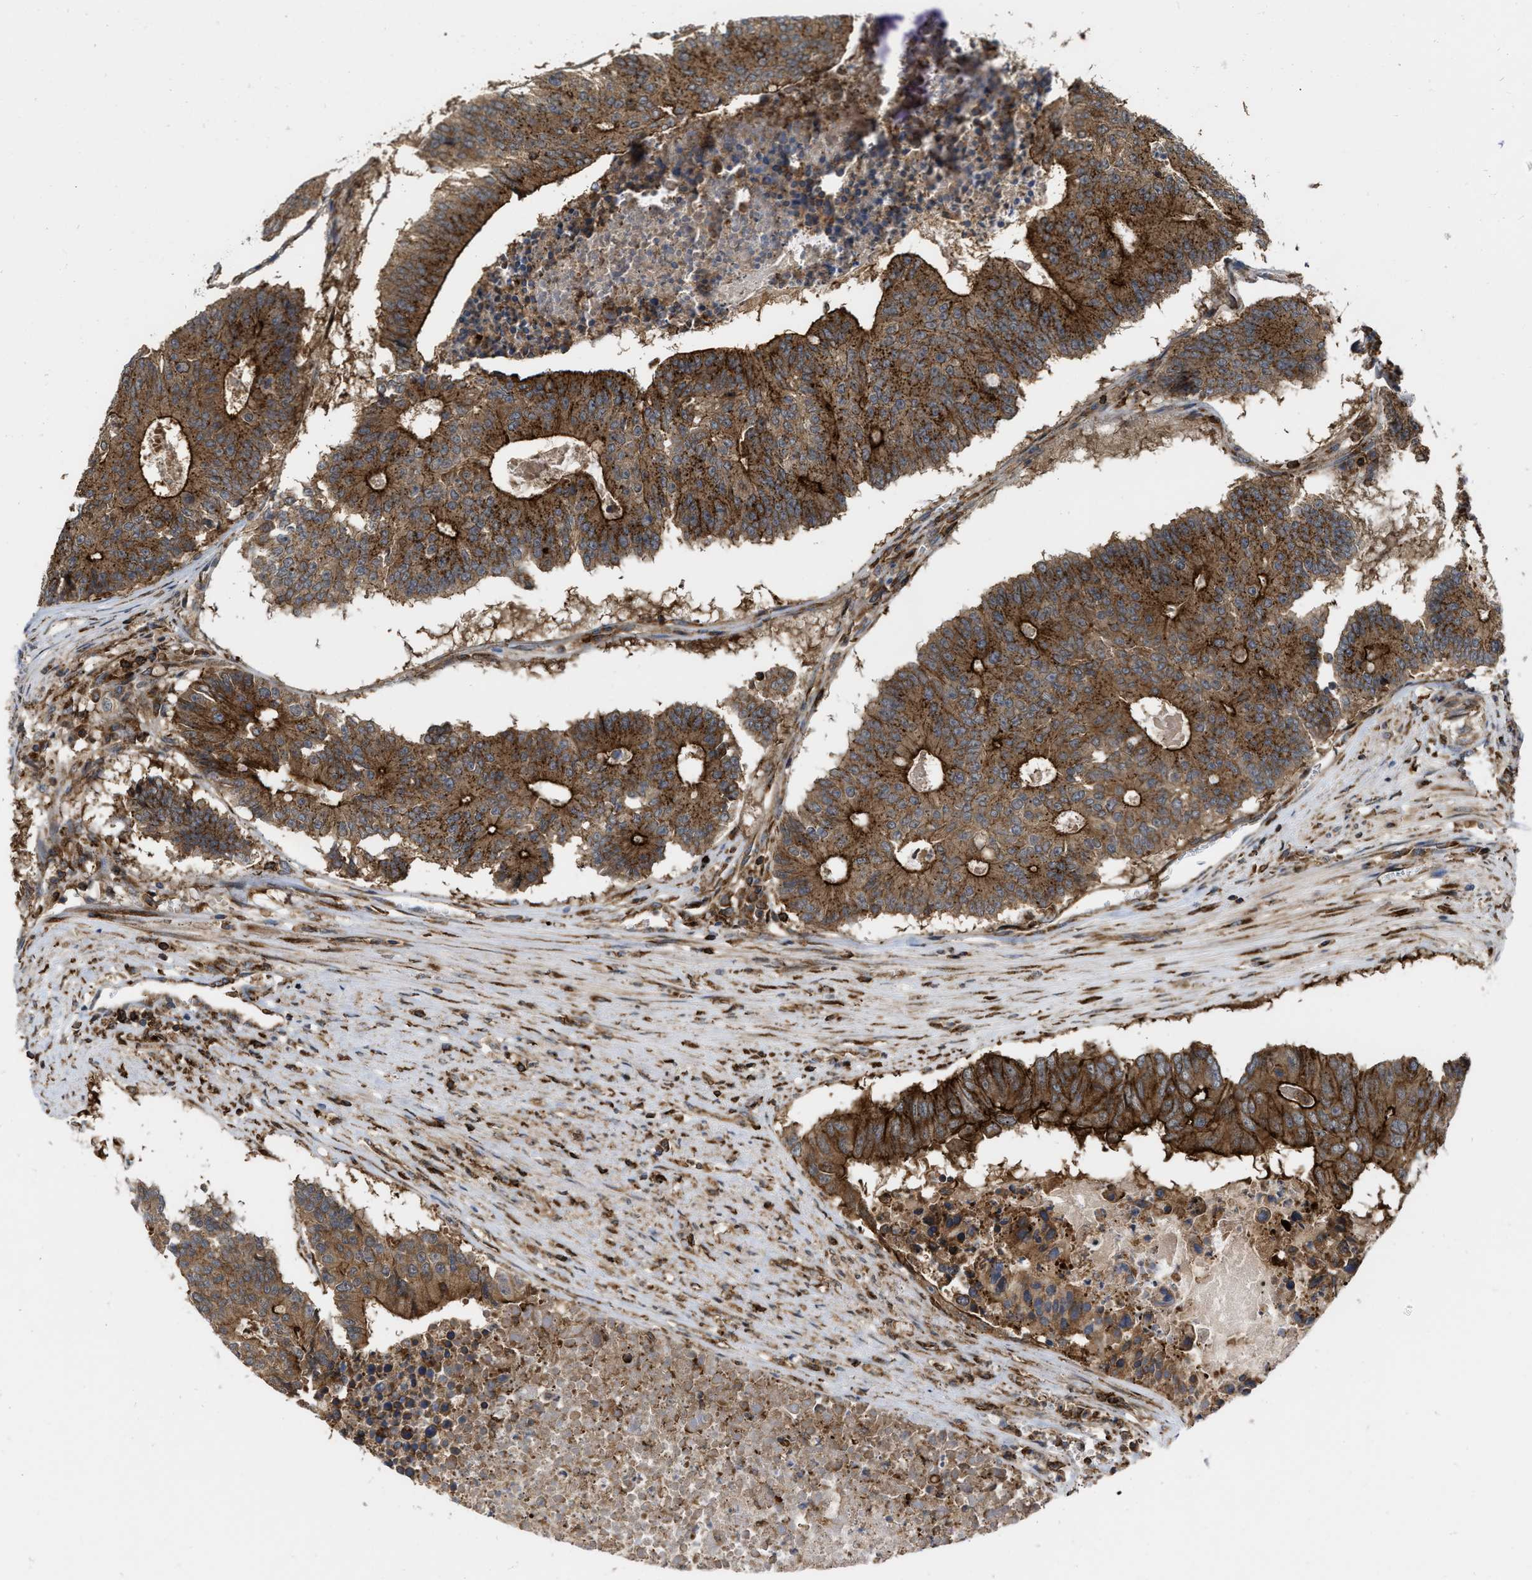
{"staining": {"intensity": "strong", "quantity": ">75%", "location": "cytoplasmic/membranous"}, "tissue": "colorectal cancer", "cell_type": "Tumor cells", "image_type": "cancer", "snomed": [{"axis": "morphology", "description": "Adenocarcinoma, NOS"}, {"axis": "topography", "description": "Colon"}], "caption": "Protein expression analysis of colorectal cancer (adenocarcinoma) shows strong cytoplasmic/membranous positivity in approximately >75% of tumor cells.", "gene": "IQCE", "patient": {"sex": "male", "age": 87}}